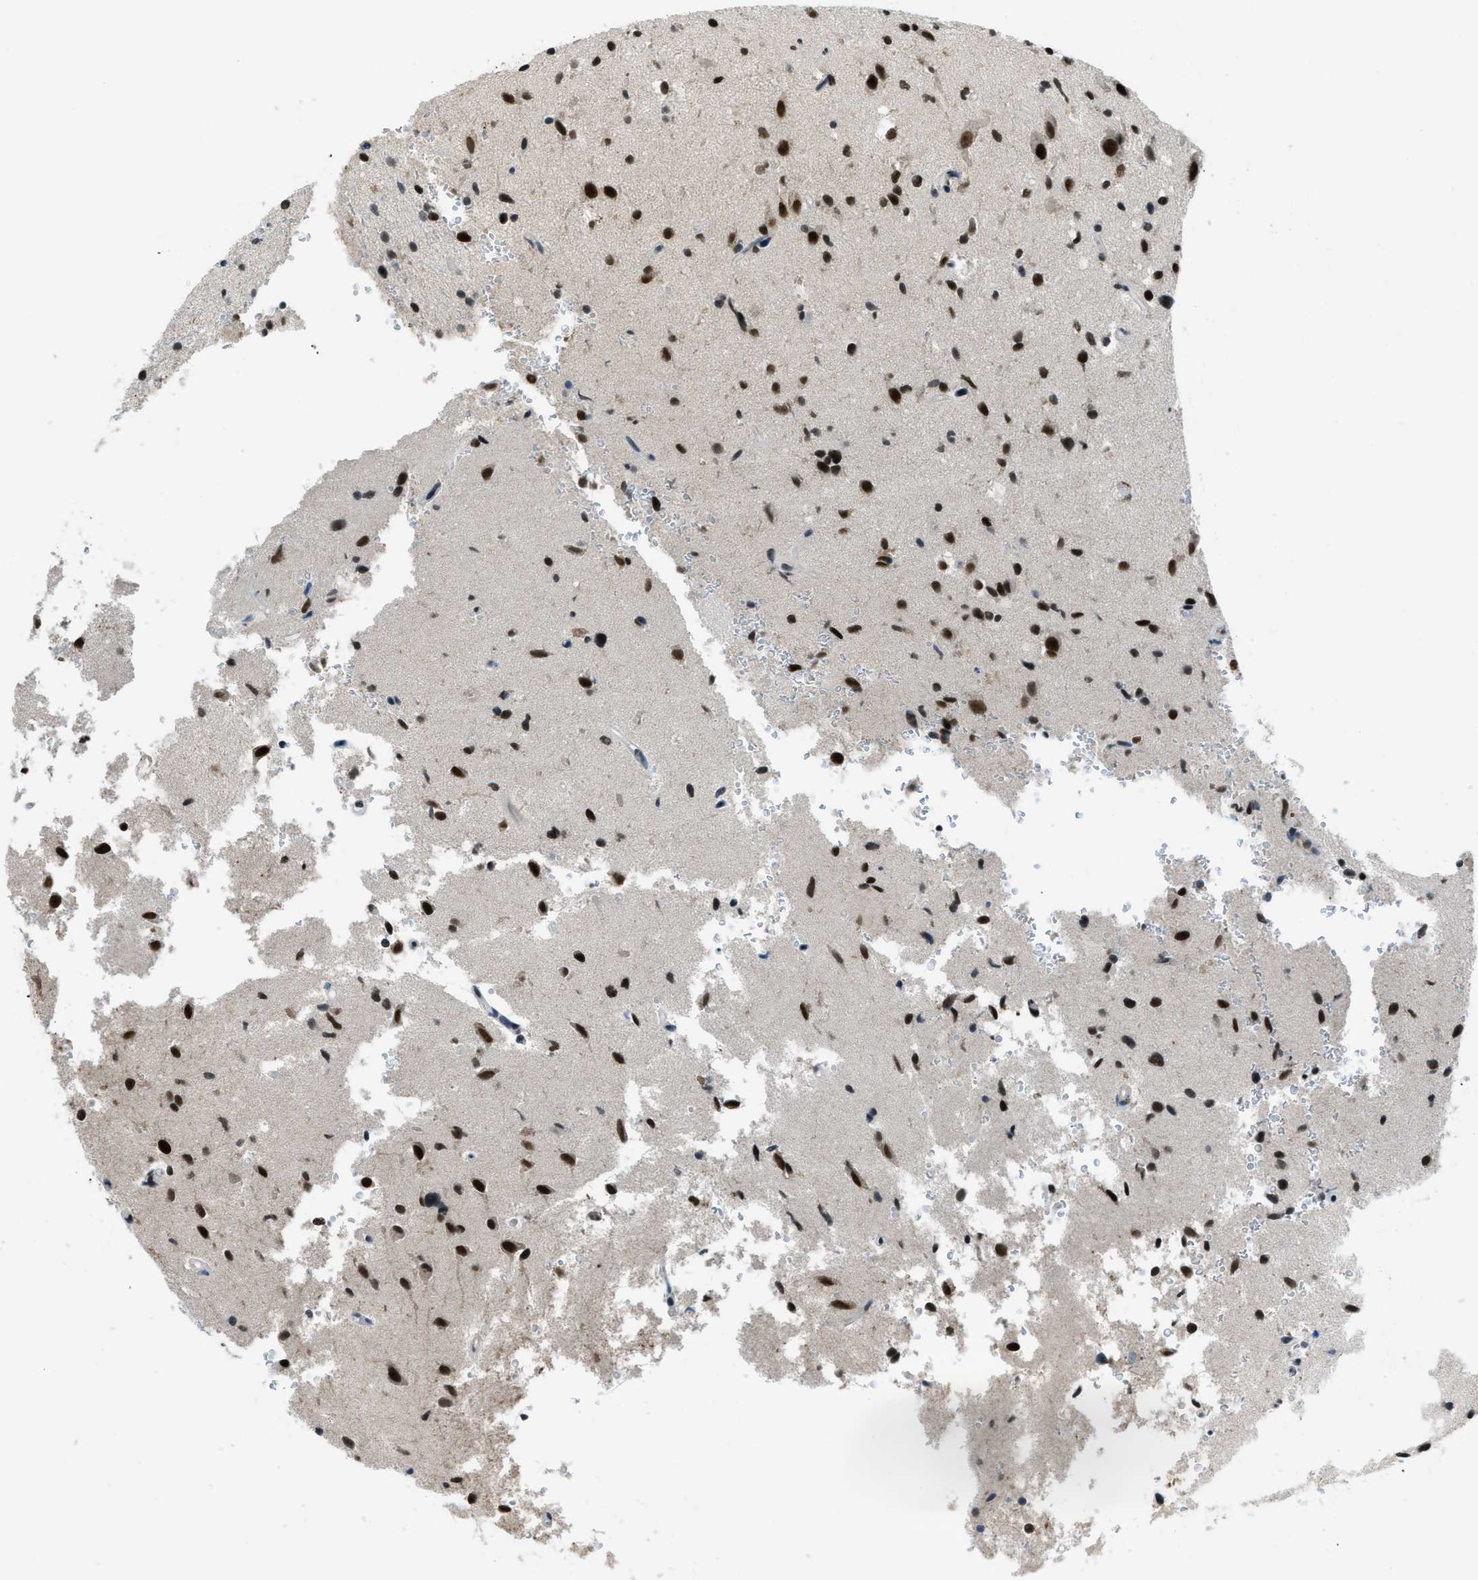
{"staining": {"intensity": "strong", "quantity": ">75%", "location": "nuclear"}, "tissue": "glioma", "cell_type": "Tumor cells", "image_type": "cancer", "snomed": [{"axis": "morphology", "description": "Glioma, malignant, High grade"}, {"axis": "topography", "description": "Brain"}], "caption": "Strong nuclear positivity for a protein is present in approximately >75% of tumor cells of glioma using IHC.", "gene": "GATAD2B", "patient": {"sex": "male", "age": 33}}